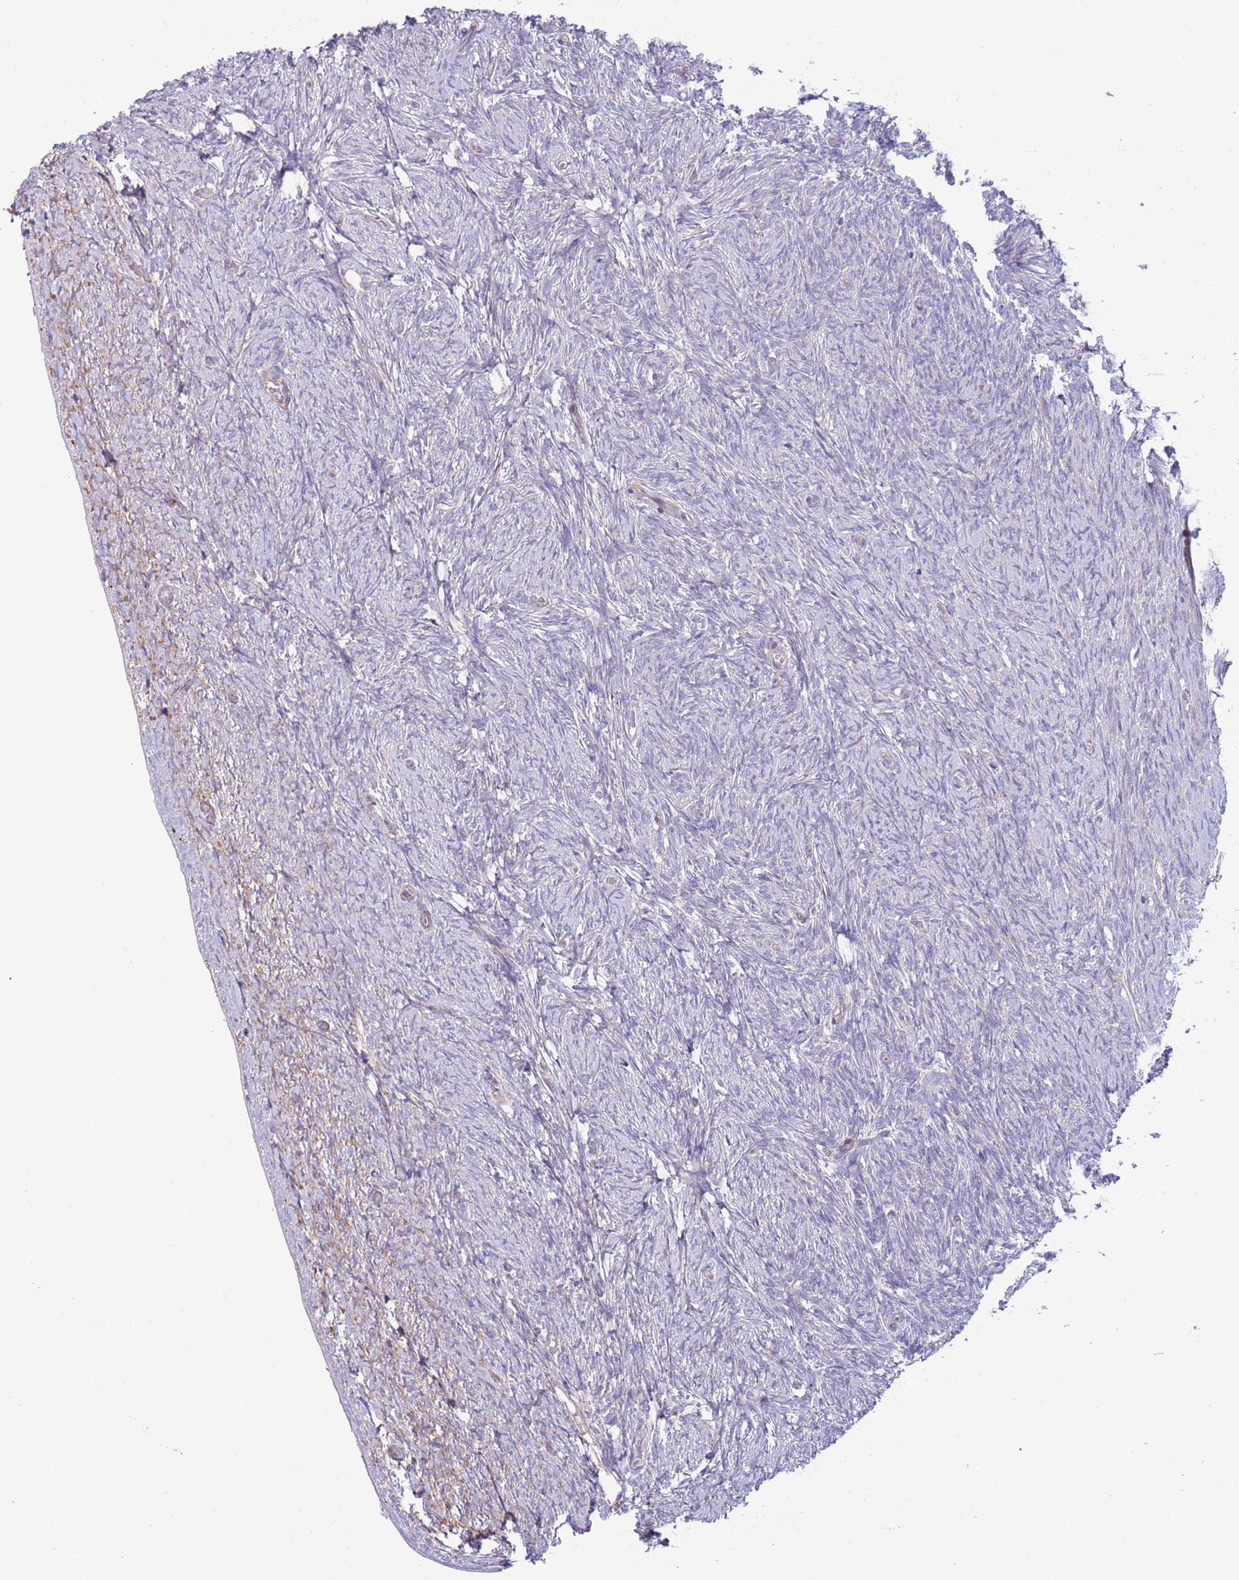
{"staining": {"intensity": "moderate", "quantity": ">75%", "location": "cytoplasmic/membranous"}, "tissue": "ovary", "cell_type": "Follicle cells", "image_type": "normal", "snomed": [{"axis": "morphology", "description": "Normal tissue, NOS"}, {"axis": "topography", "description": "Ovary"}], "caption": "This micrograph reveals immunohistochemistry (IHC) staining of normal ovary, with medium moderate cytoplasmic/membranous expression in about >75% of follicle cells.", "gene": "TOMM5", "patient": {"sex": "female", "age": 44}}